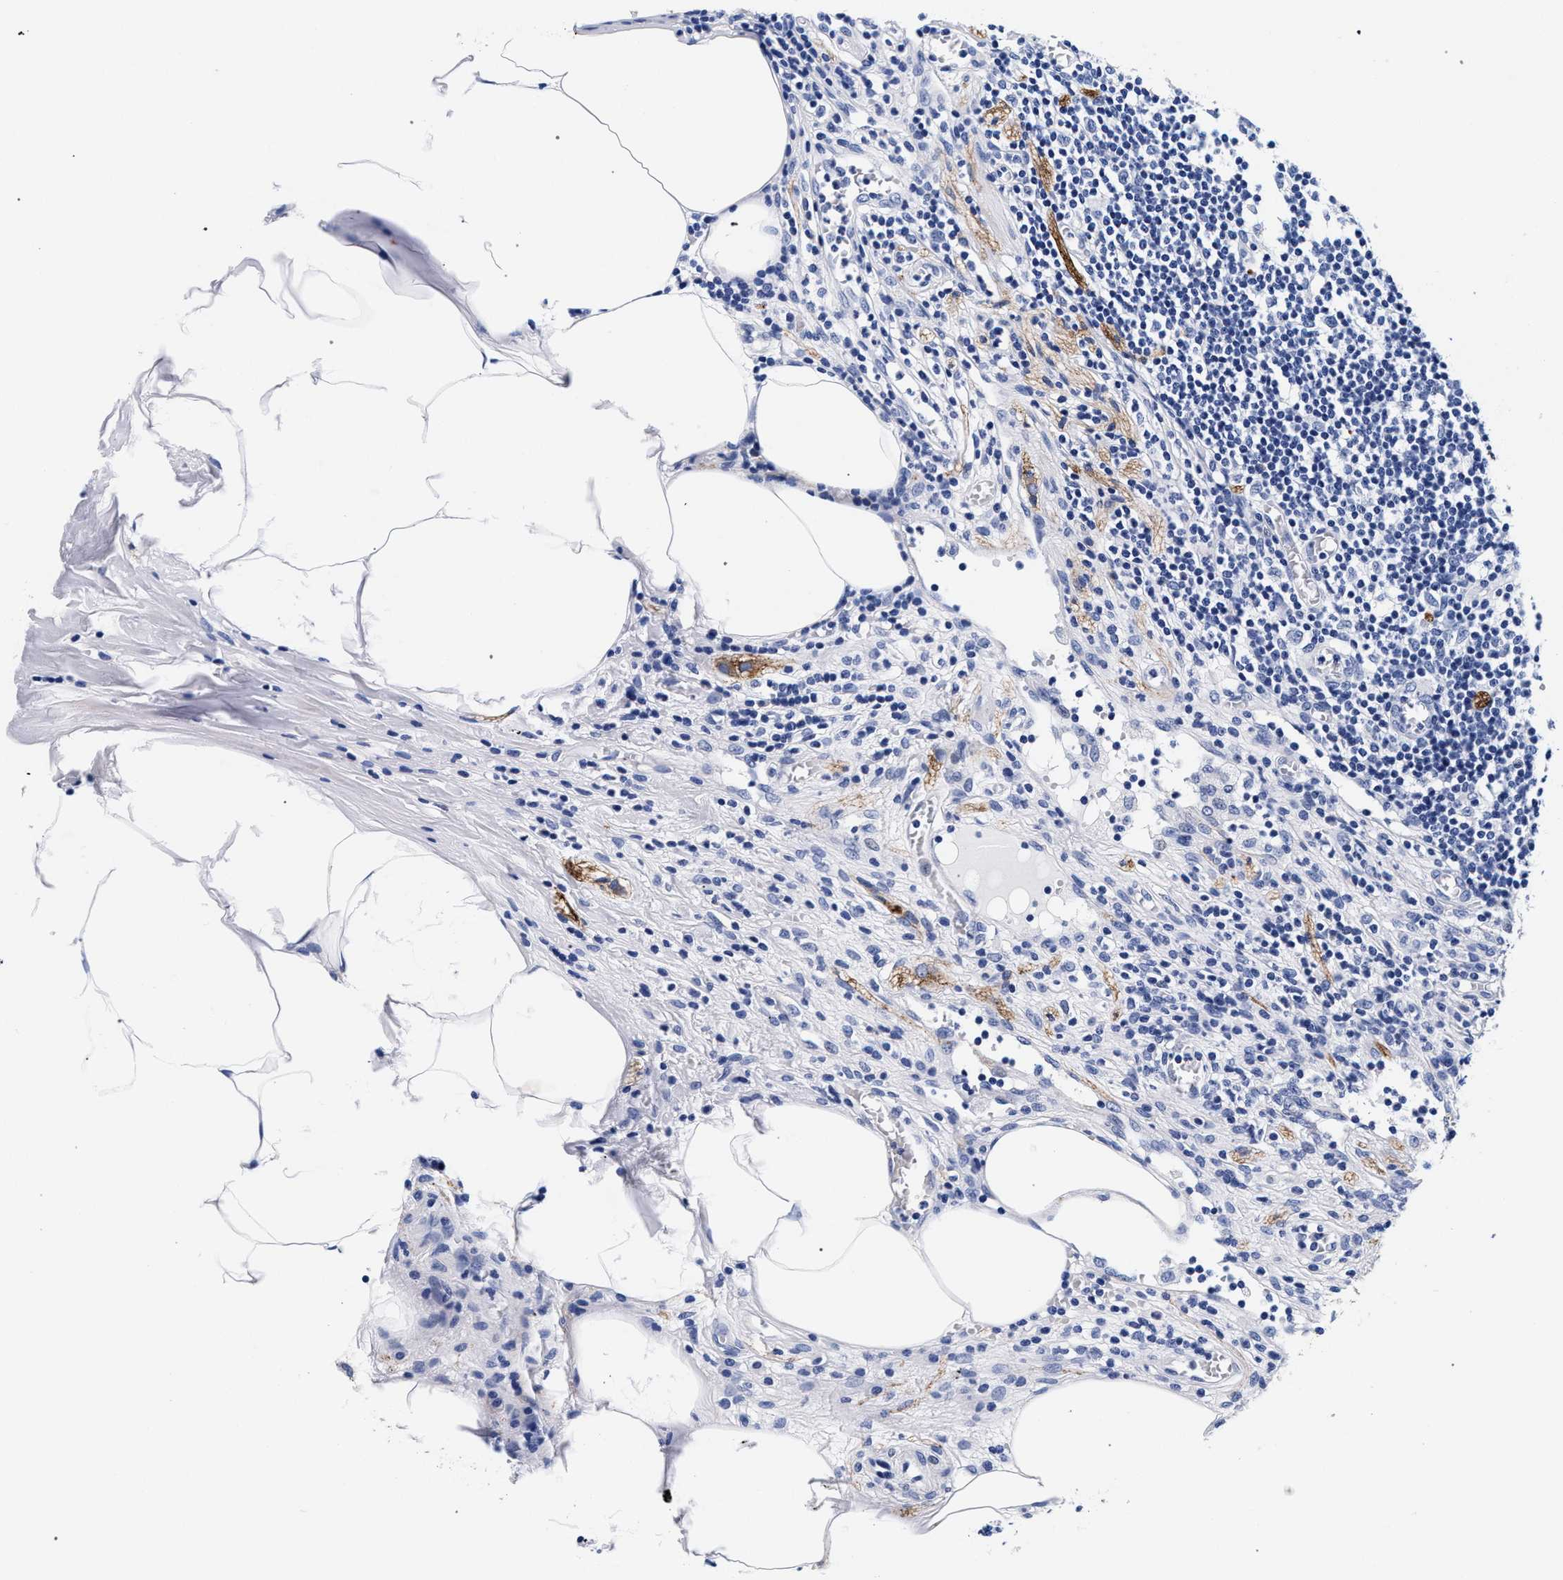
{"staining": {"intensity": "negative", "quantity": "none", "location": "none"}, "tissue": "appendix", "cell_type": "Glandular cells", "image_type": "normal", "snomed": [{"axis": "morphology", "description": "Normal tissue, NOS"}, {"axis": "morphology", "description": "Inflammation, NOS"}, {"axis": "topography", "description": "Appendix"}], "caption": "Glandular cells show no significant protein staining in unremarkable appendix. (DAB immunohistochemistry (IHC) visualized using brightfield microscopy, high magnification).", "gene": "RAB3B", "patient": {"sex": "male", "age": 46}}